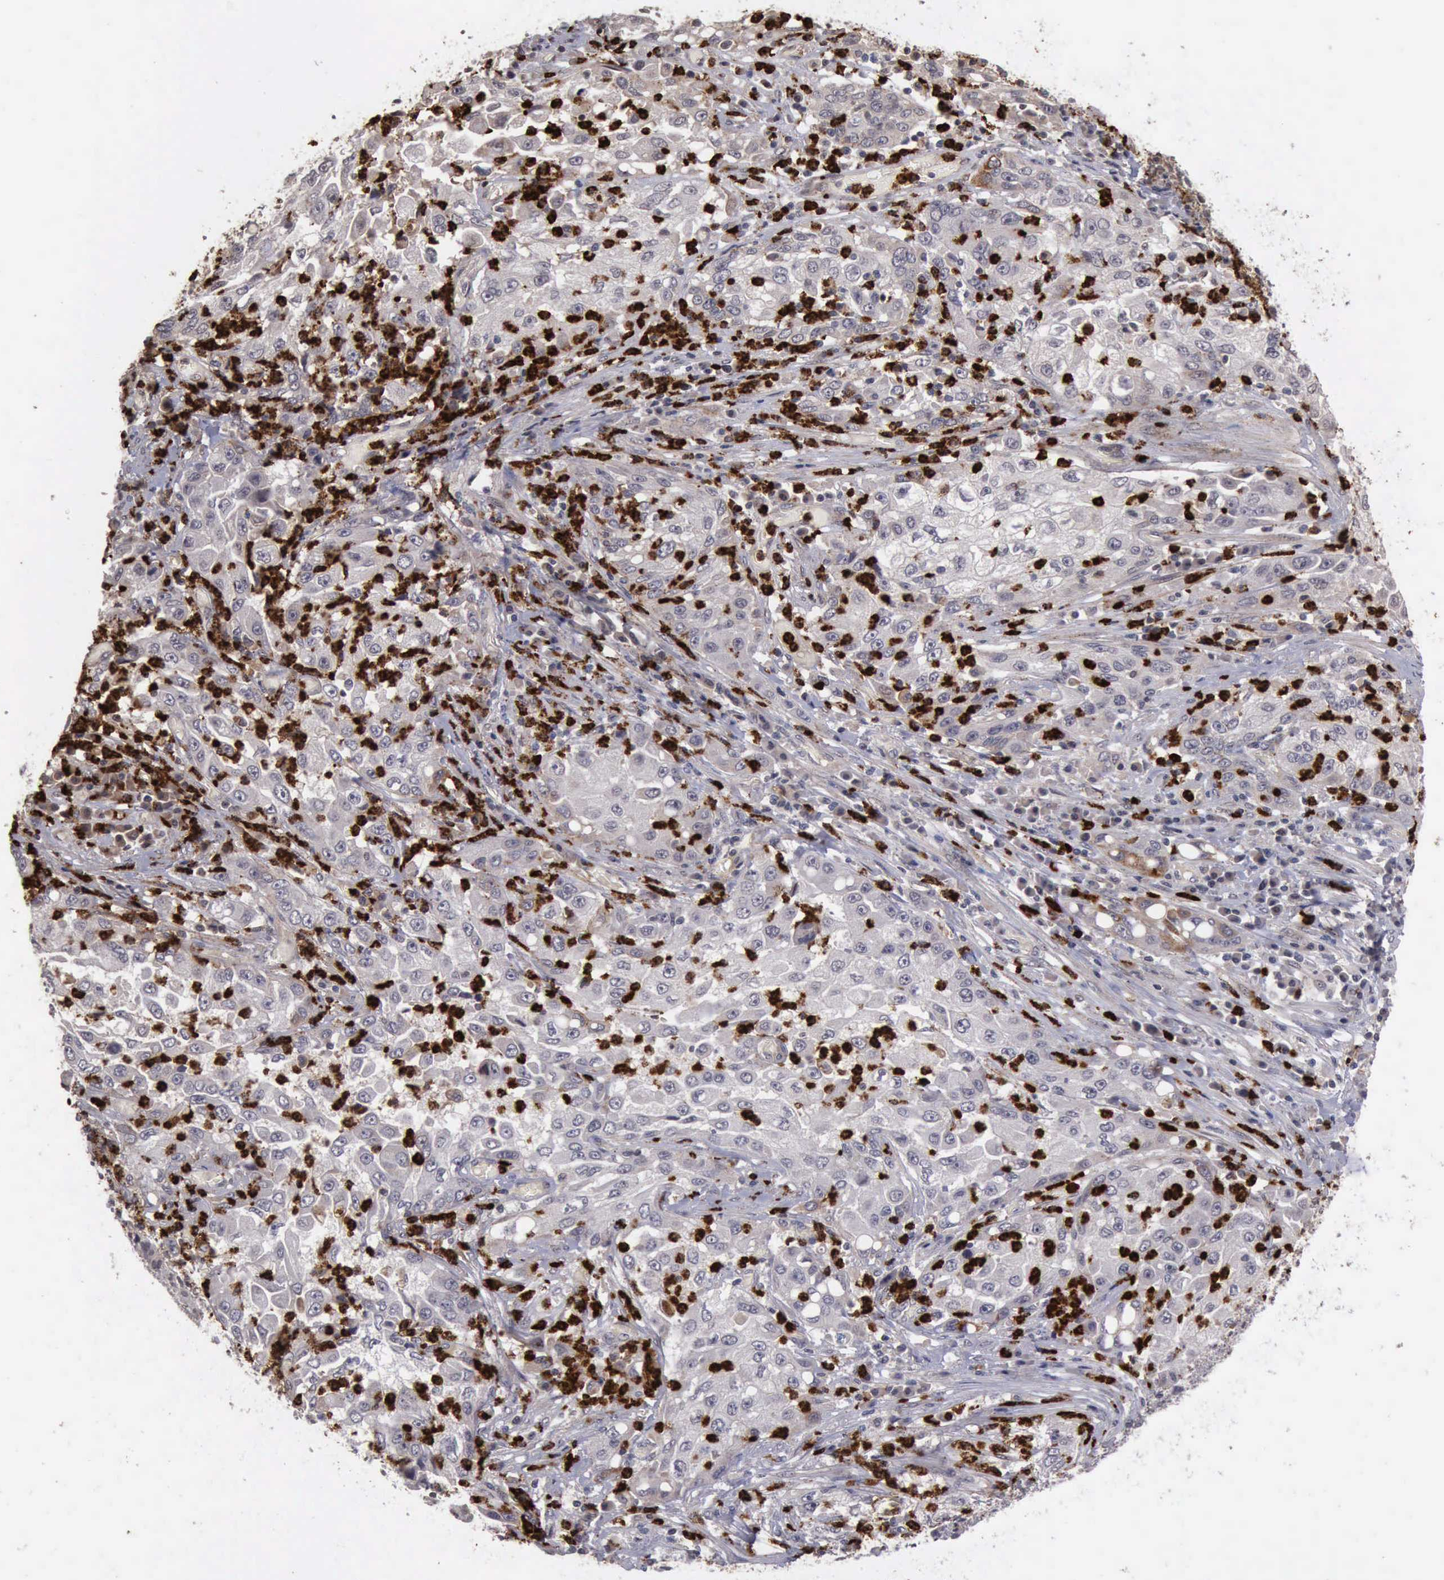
{"staining": {"intensity": "negative", "quantity": "none", "location": "none"}, "tissue": "cervical cancer", "cell_type": "Tumor cells", "image_type": "cancer", "snomed": [{"axis": "morphology", "description": "Squamous cell carcinoma, NOS"}, {"axis": "topography", "description": "Cervix"}], "caption": "IHC micrograph of squamous cell carcinoma (cervical) stained for a protein (brown), which reveals no expression in tumor cells.", "gene": "MMP9", "patient": {"sex": "female", "age": 36}}